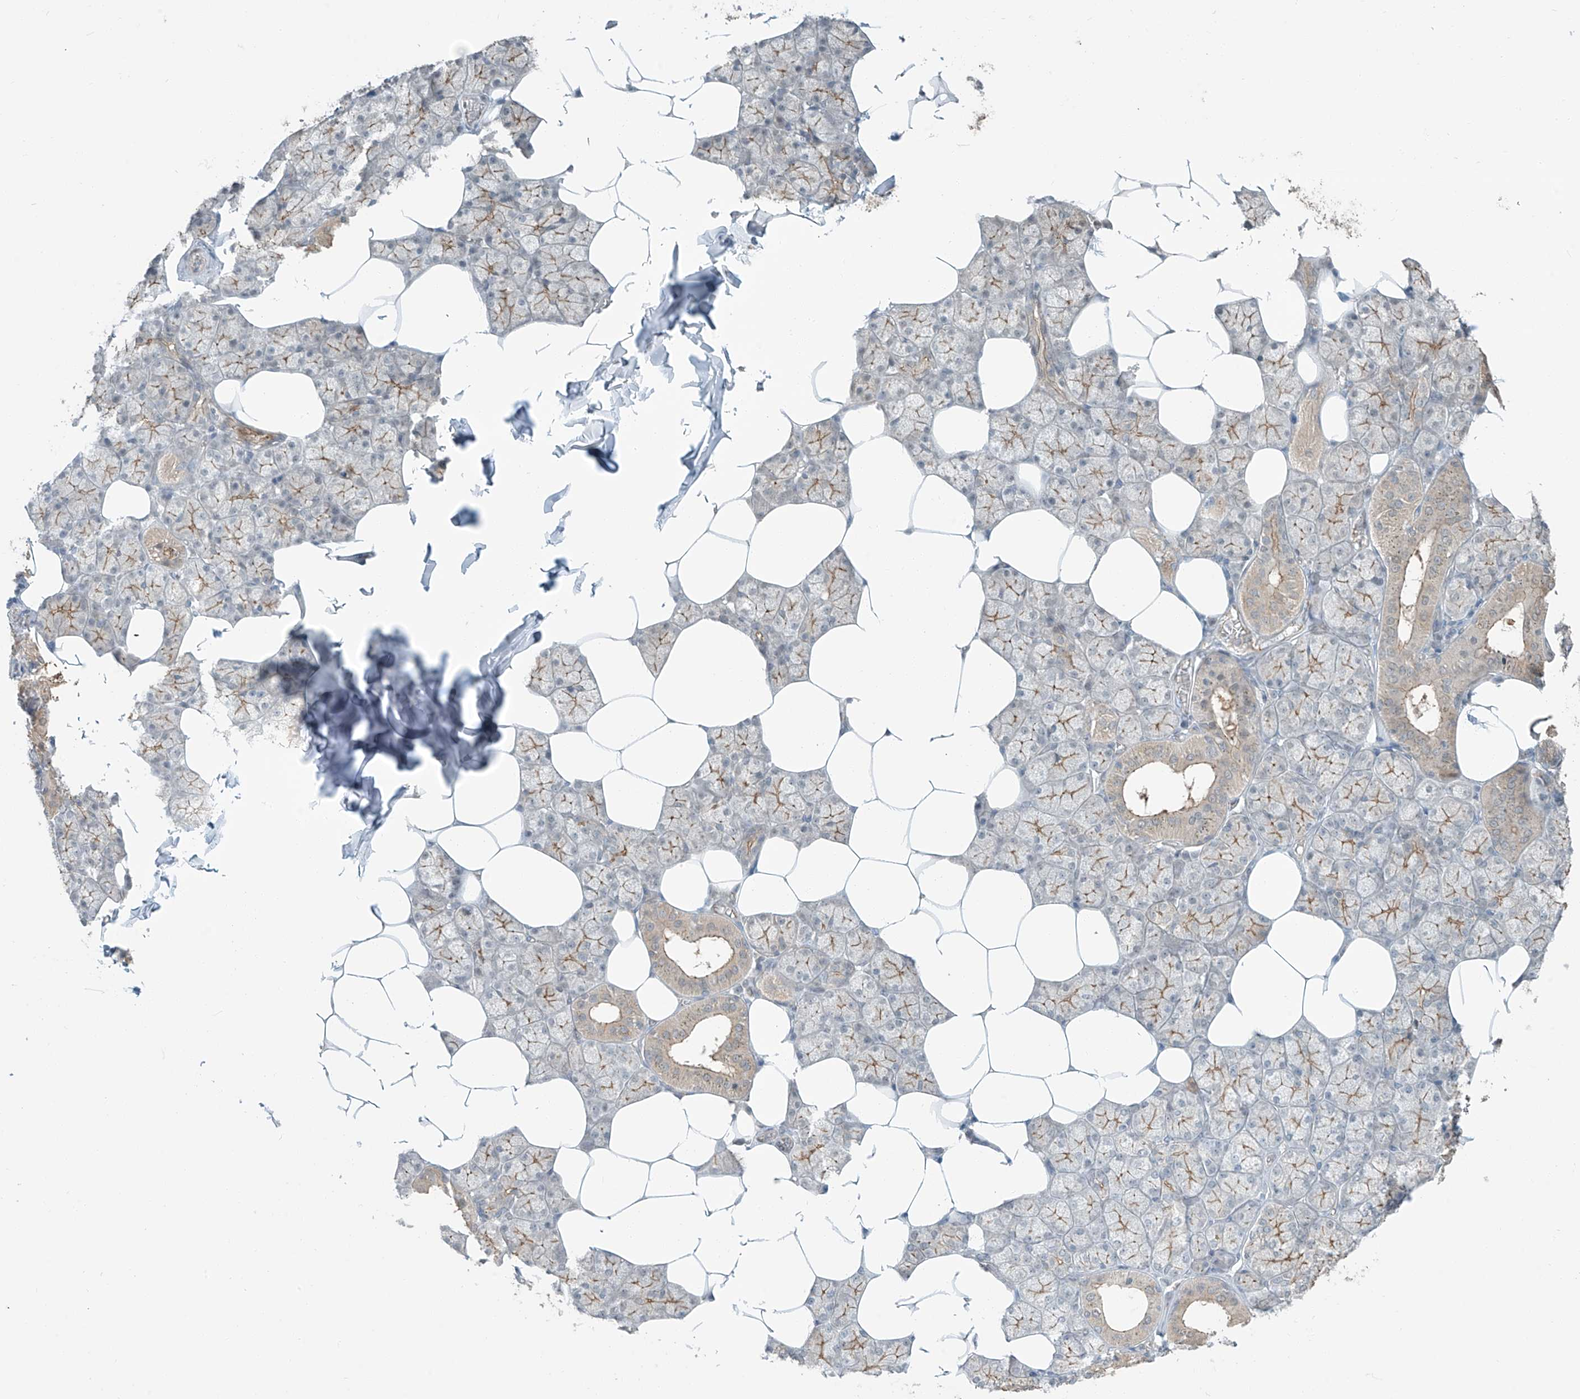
{"staining": {"intensity": "moderate", "quantity": ">75%", "location": "cytoplasmic/membranous"}, "tissue": "salivary gland", "cell_type": "Glandular cells", "image_type": "normal", "snomed": [{"axis": "morphology", "description": "Normal tissue, NOS"}, {"axis": "topography", "description": "Salivary gland"}], "caption": "An immunohistochemistry (IHC) micrograph of unremarkable tissue is shown. Protein staining in brown highlights moderate cytoplasmic/membranous positivity in salivary gland within glandular cells. Nuclei are stained in blue.", "gene": "ZNF16", "patient": {"sex": "male", "age": 62}}